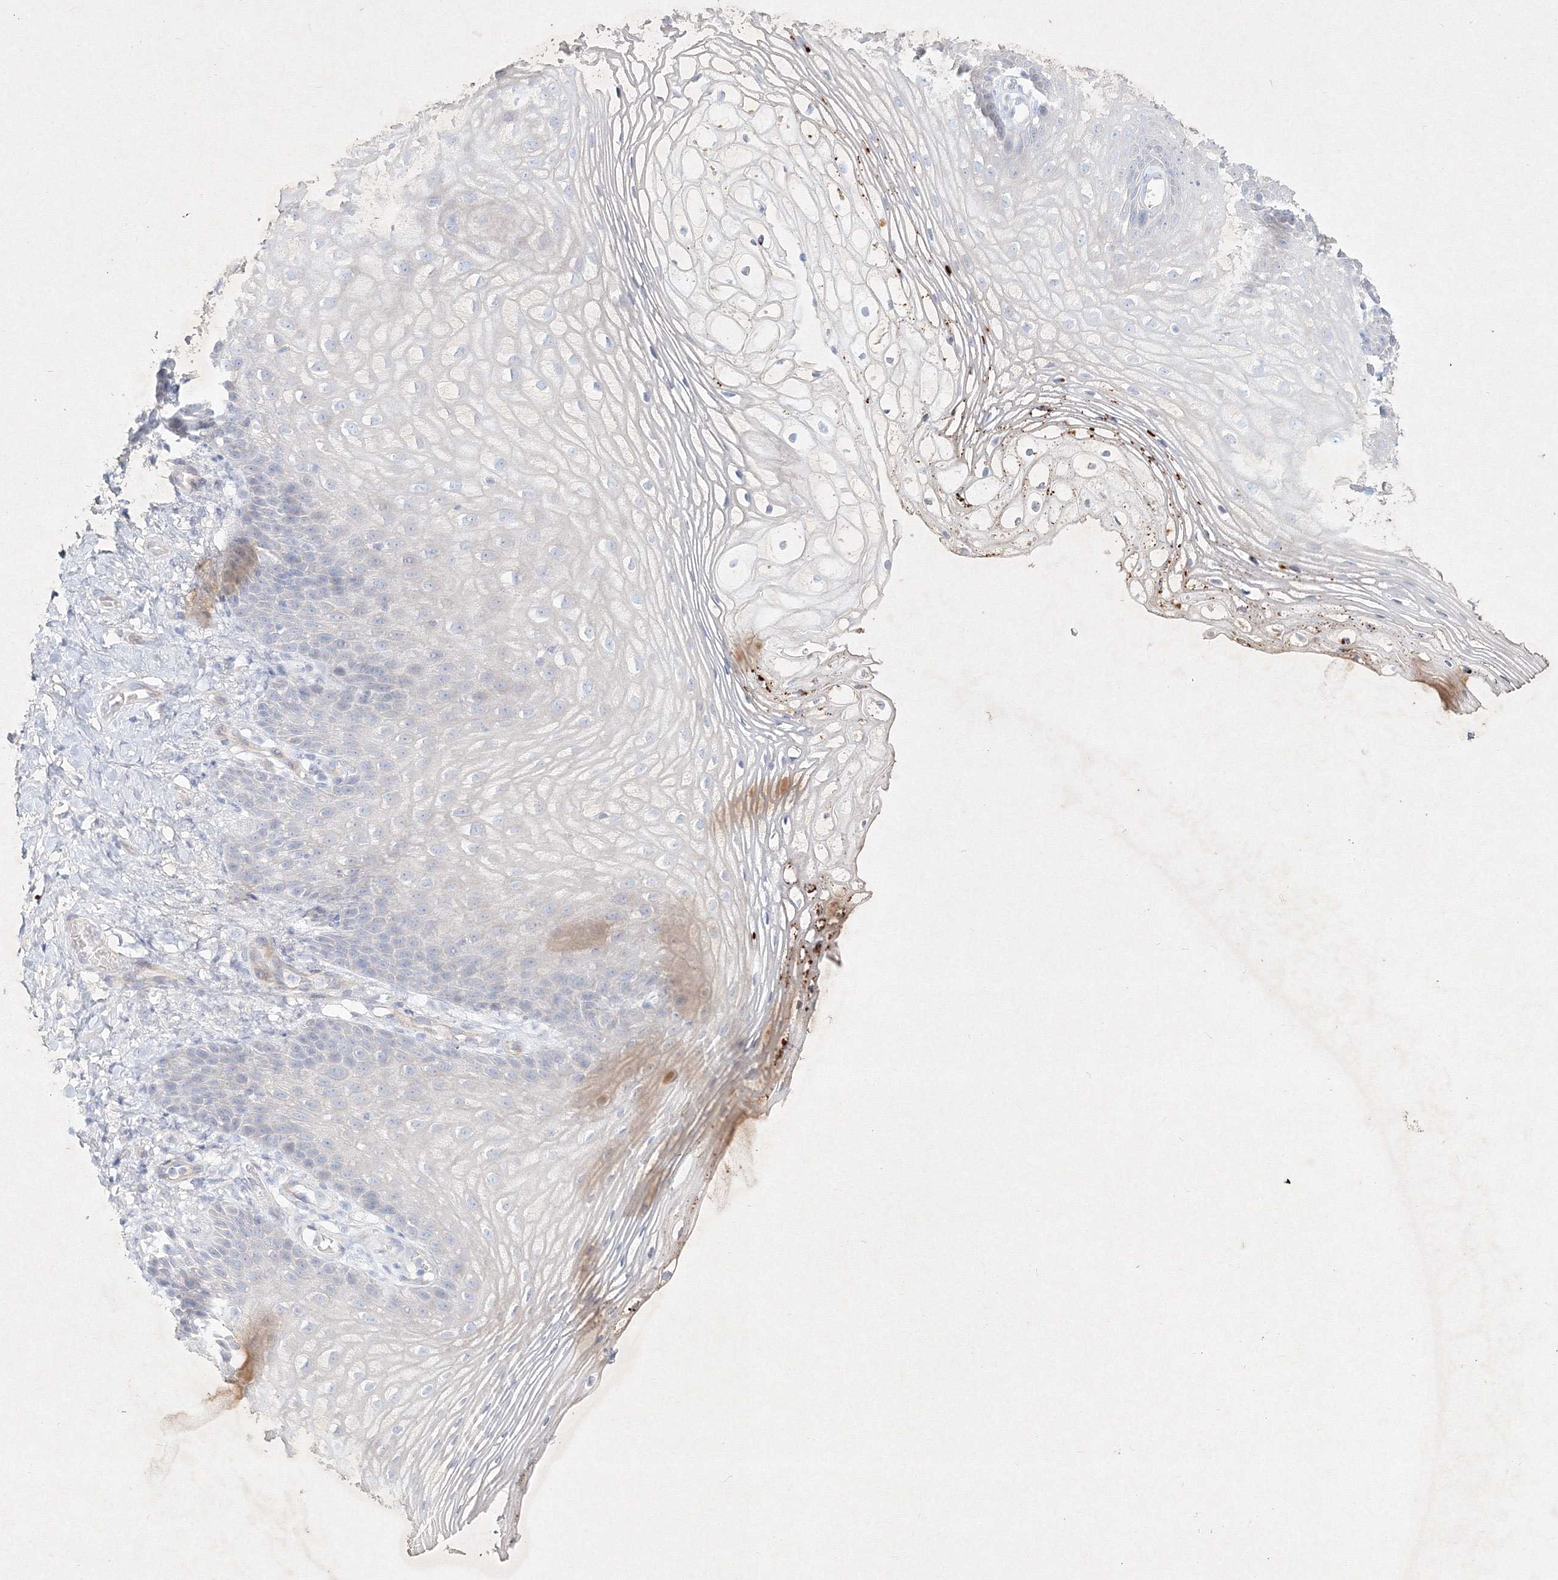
{"staining": {"intensity": "weak", "quantity": "<25%", "location": "cytoplasmic/membranous"}, "tissue": "vagina", "cell_type": "Squamous epithelial cells", "image_type": "normal", "snomed": [{"axis": "morphology", "description": "Normal tissue, NOS"}, {"axis": "topography", "description": "Vagina"}], "caption": "High magnification brightfield microscopy of benign vagina stained with DAB (brown) and counterstained with hematoxylin (blue): squamous epithelial cells show no significant staining. (DAB (3,3'-diaminobenzidine) immunohistochemistry (IHC) visualized using brightfield microscopy, high magnification).", "gene": "CXXC4", "patient": {"sex": "female", "age": 60}}